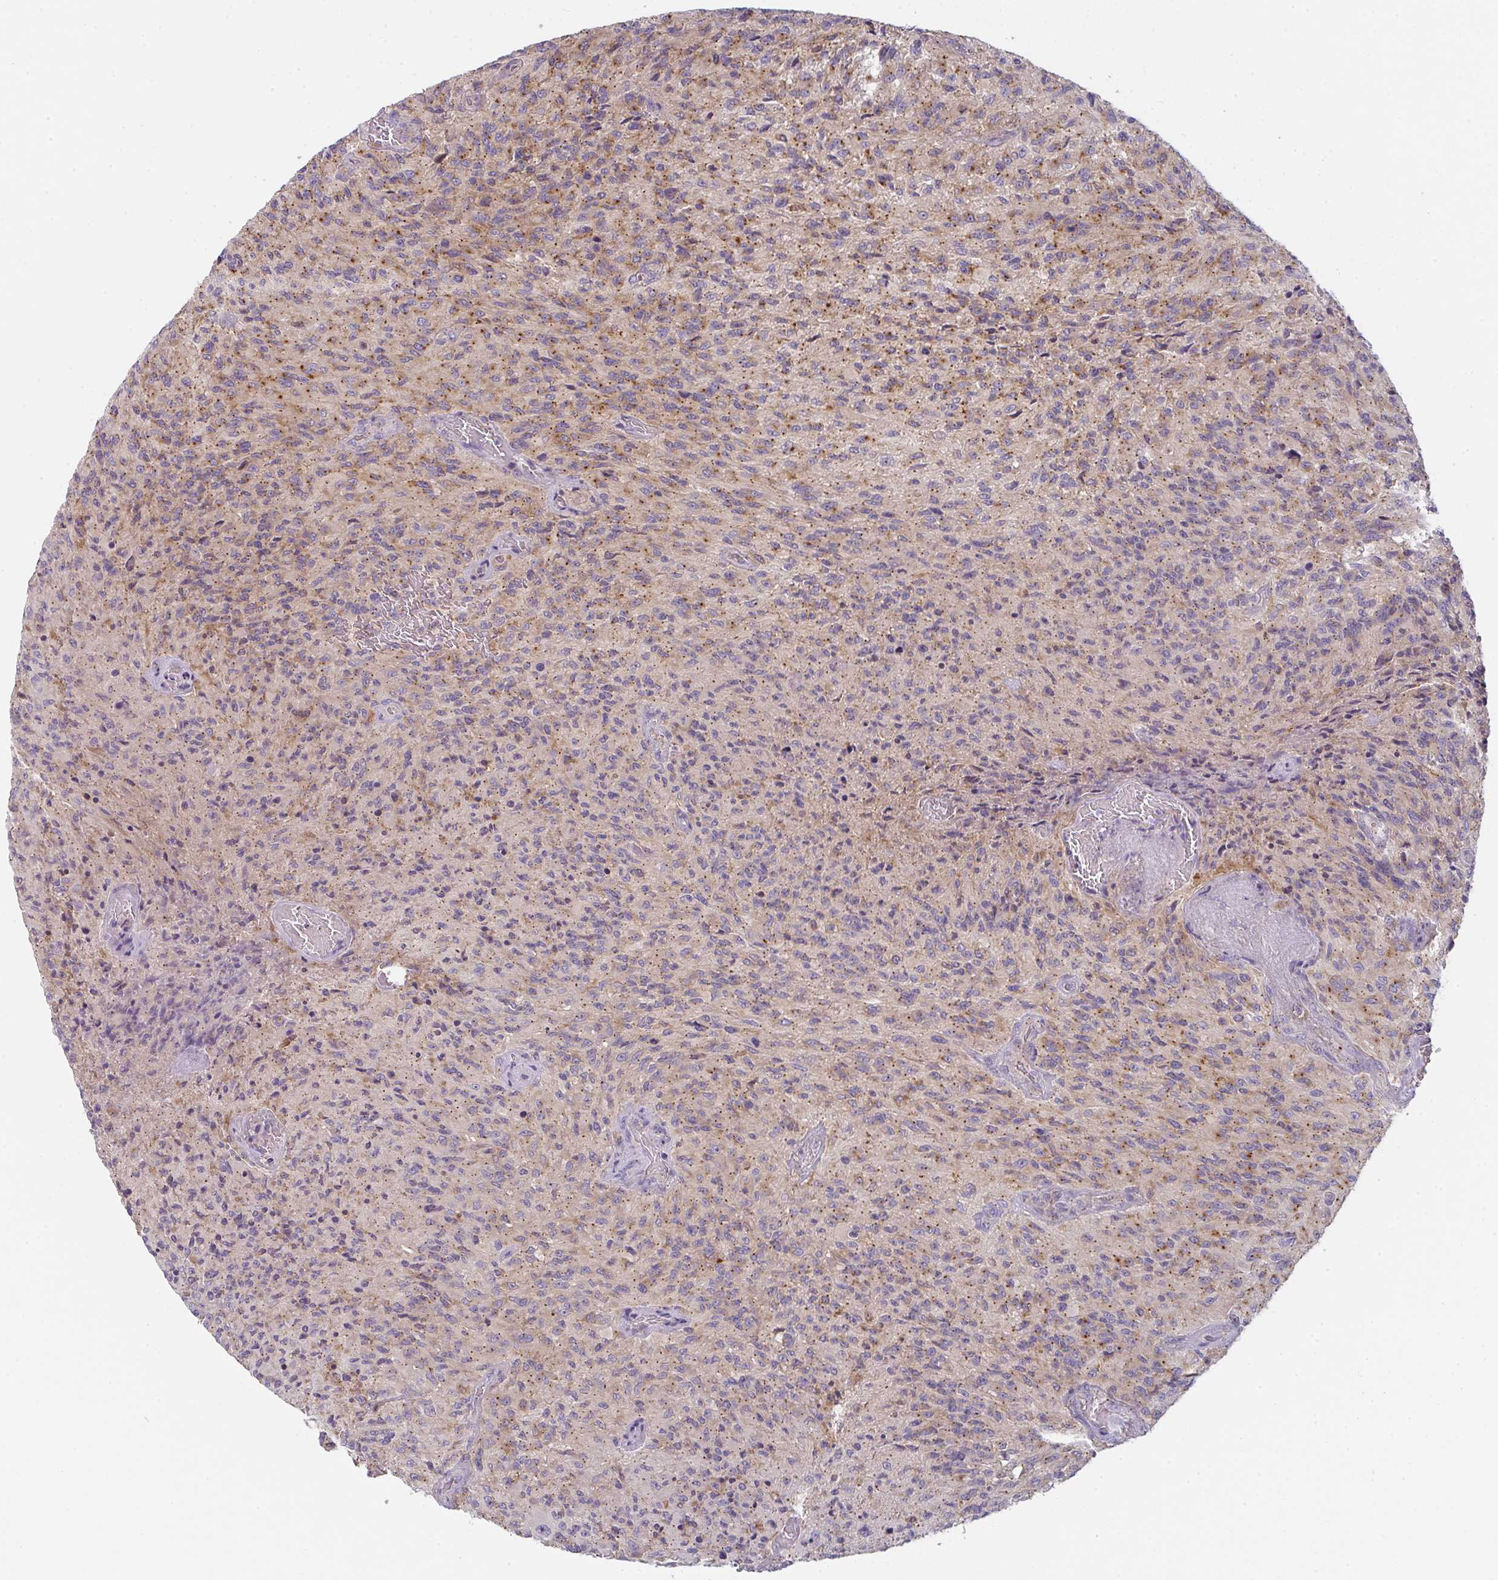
{"staining": {"intensity": "moderate", "quantity": "25%-75%", "location": "cytoplasmic/membranous"}, "tissue": "glioma", "cell_type": "Tumor cells", "image_type": "cancer", "snomed": [{"axis": "morphology", "description": "Normal tissue, NOS"}, {"axis": "morphology", "description": "Glioma, malignant, High grade"}, {"axis": "topography", "description": "Cerebral cortex"}], "caption": "Human malignant high-grade glioma stained for a protein (brown) displays moderate cytoplasmic/membranous positive positivity in approximately 25%-75% of tumor cells.", "gene": "SNX5", "patient": {"sex": "male", "age": 56}}